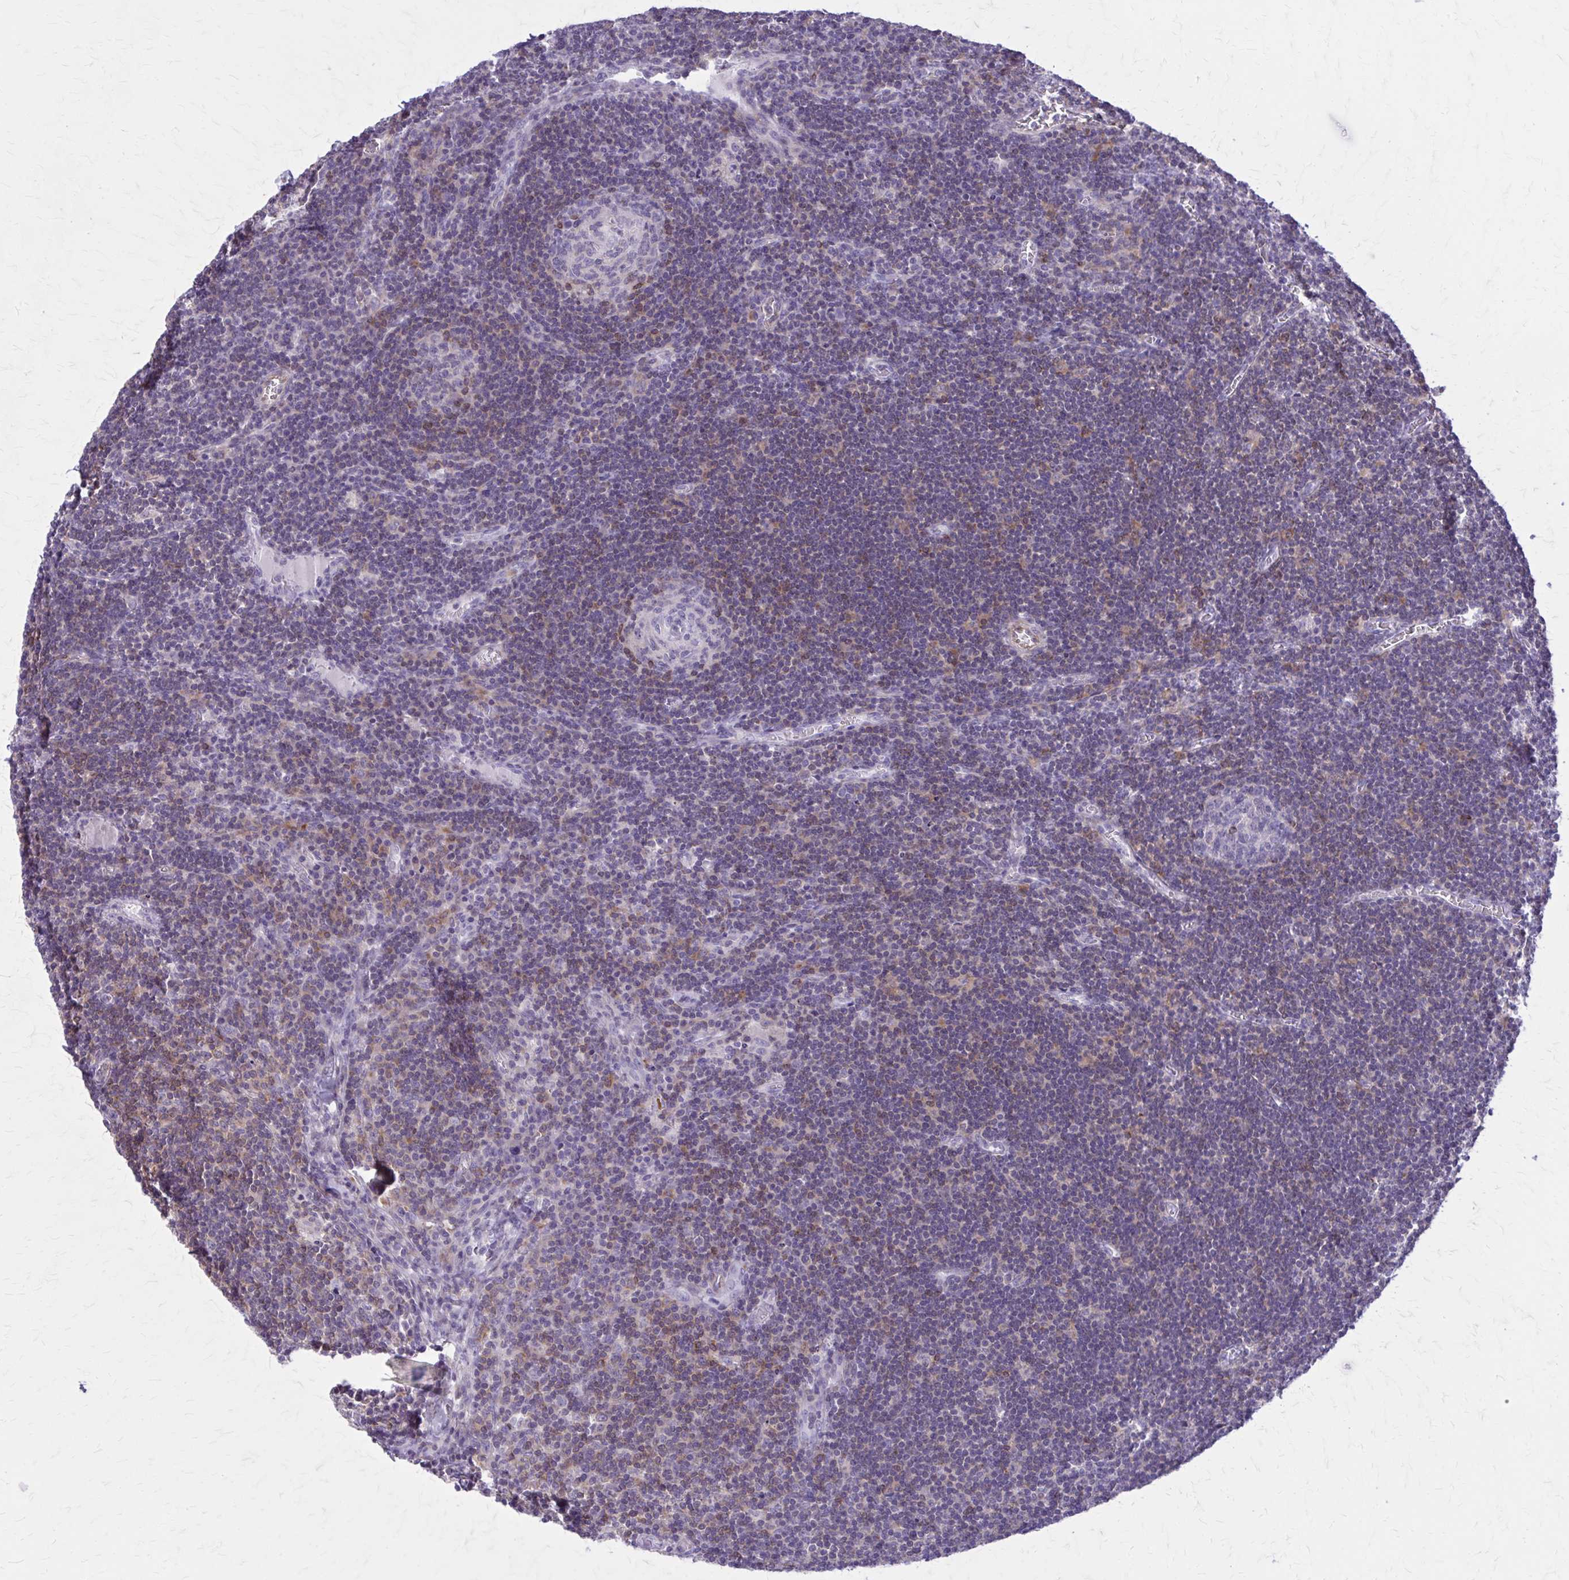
{"staining": {"intensity": "negative", "quantity": "none", "location": "none"}, "tissue": "lymph node", "cell_type": "Germinal center cells", "image_type": "normal", "snomed": [{"axis": "morphology", "description": "Normal tissue, NOS"}, {"axis": "topography", "description": "Lymph node"}], "caption": "Germinal center cells show no significant protein expression in unremarkable lymph node.", "gene": "PITPNM1", "patient": {"sex": "male", "age": 67}}